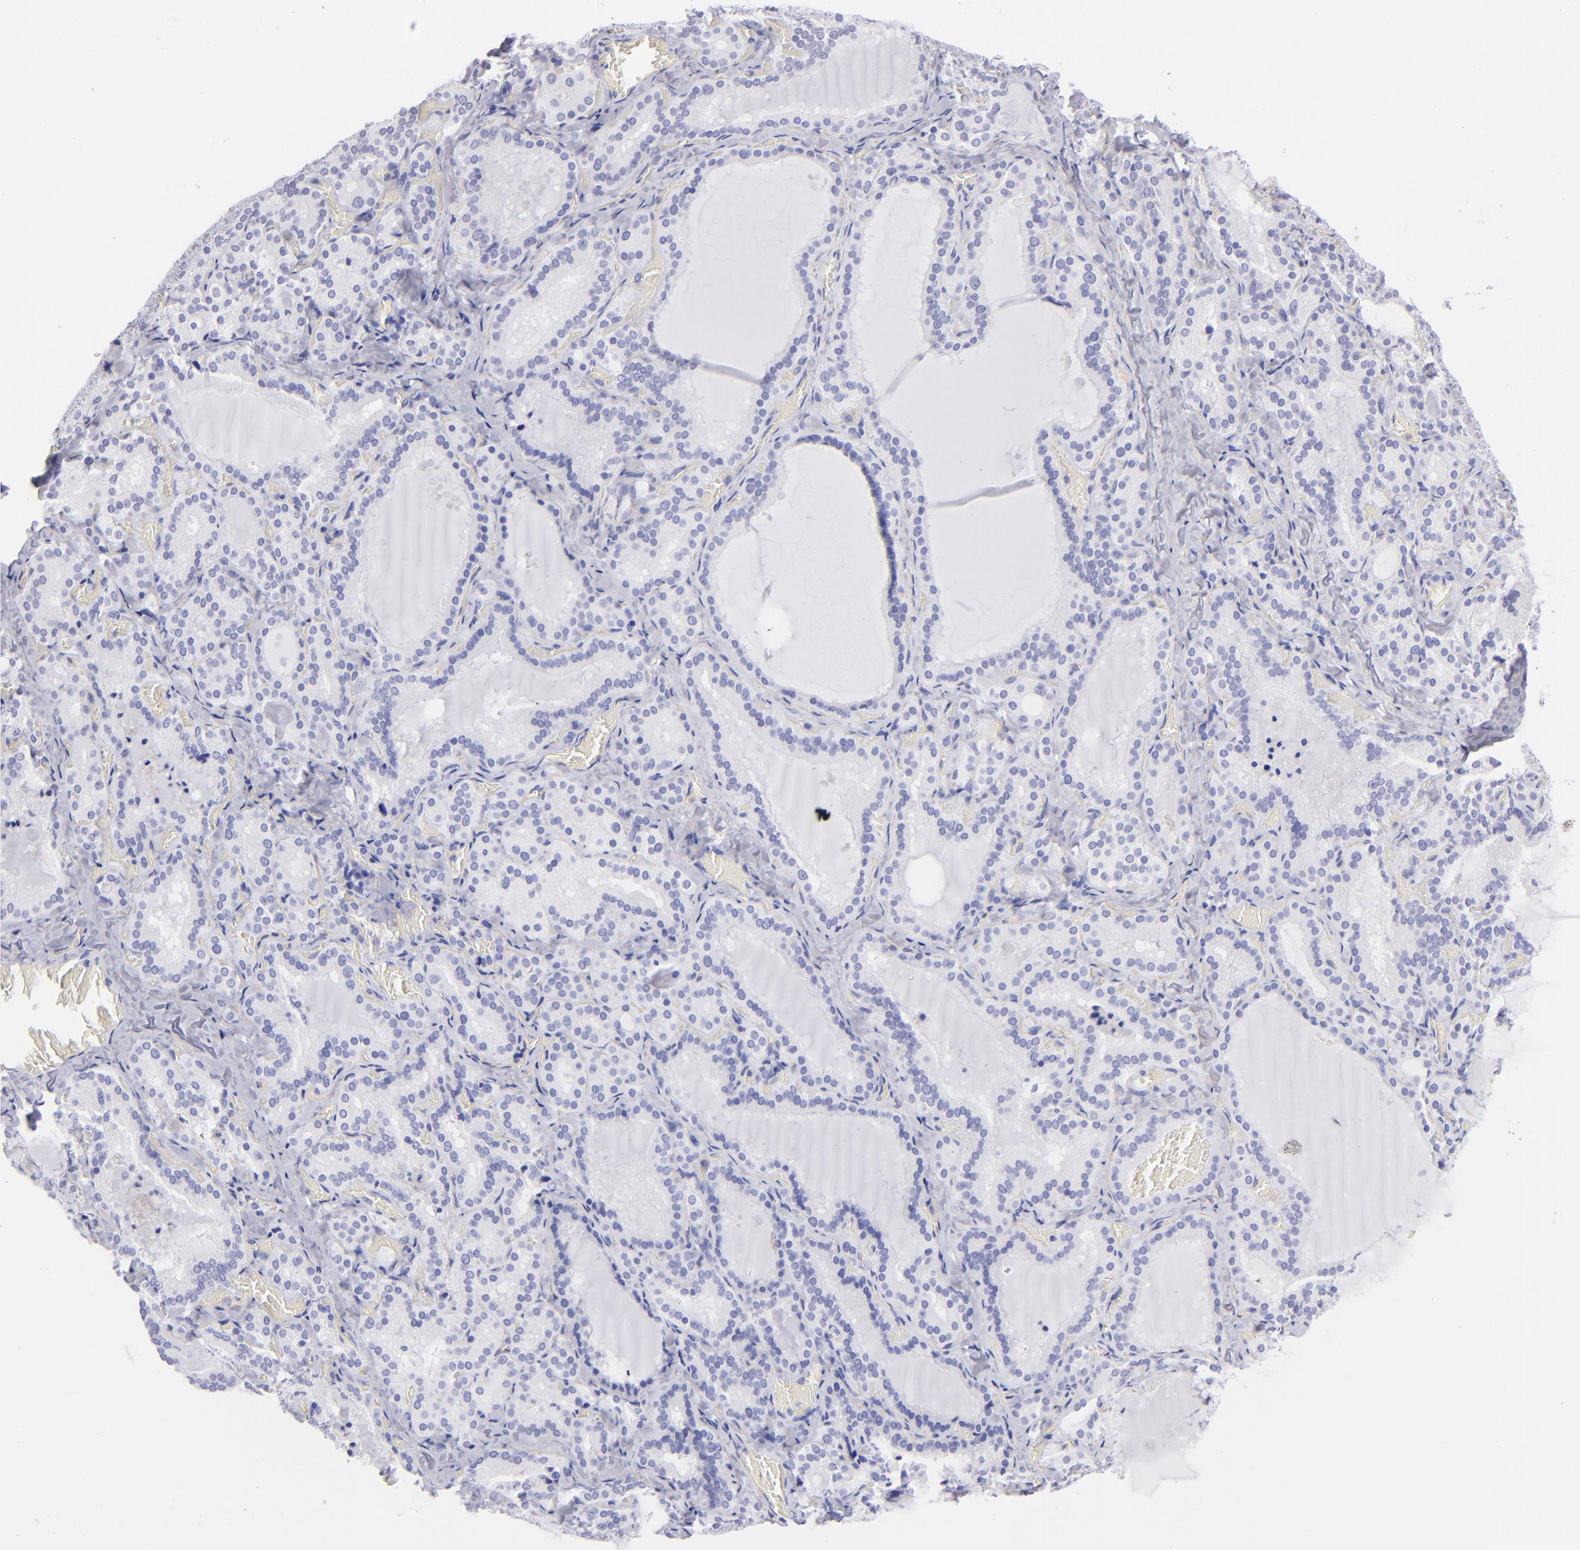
{"staining": {"intensity": "negative", "quantity": "none", "location": "none"}, "tissue": "thyroid gland", "cell_type": "Glandular cells", "image_type": "normal", "snomed": [{"axis": "morphology", "description": "Normal tissue, NOS"}, {"axis": "topography", "description": "Thyroid gland"}], "caption": "Thyroid gland stained for a protein using IHC reveals no staining glandular cells.", "gene": "SLC1A3", "patient": {"sex": "female", "age": 33}}